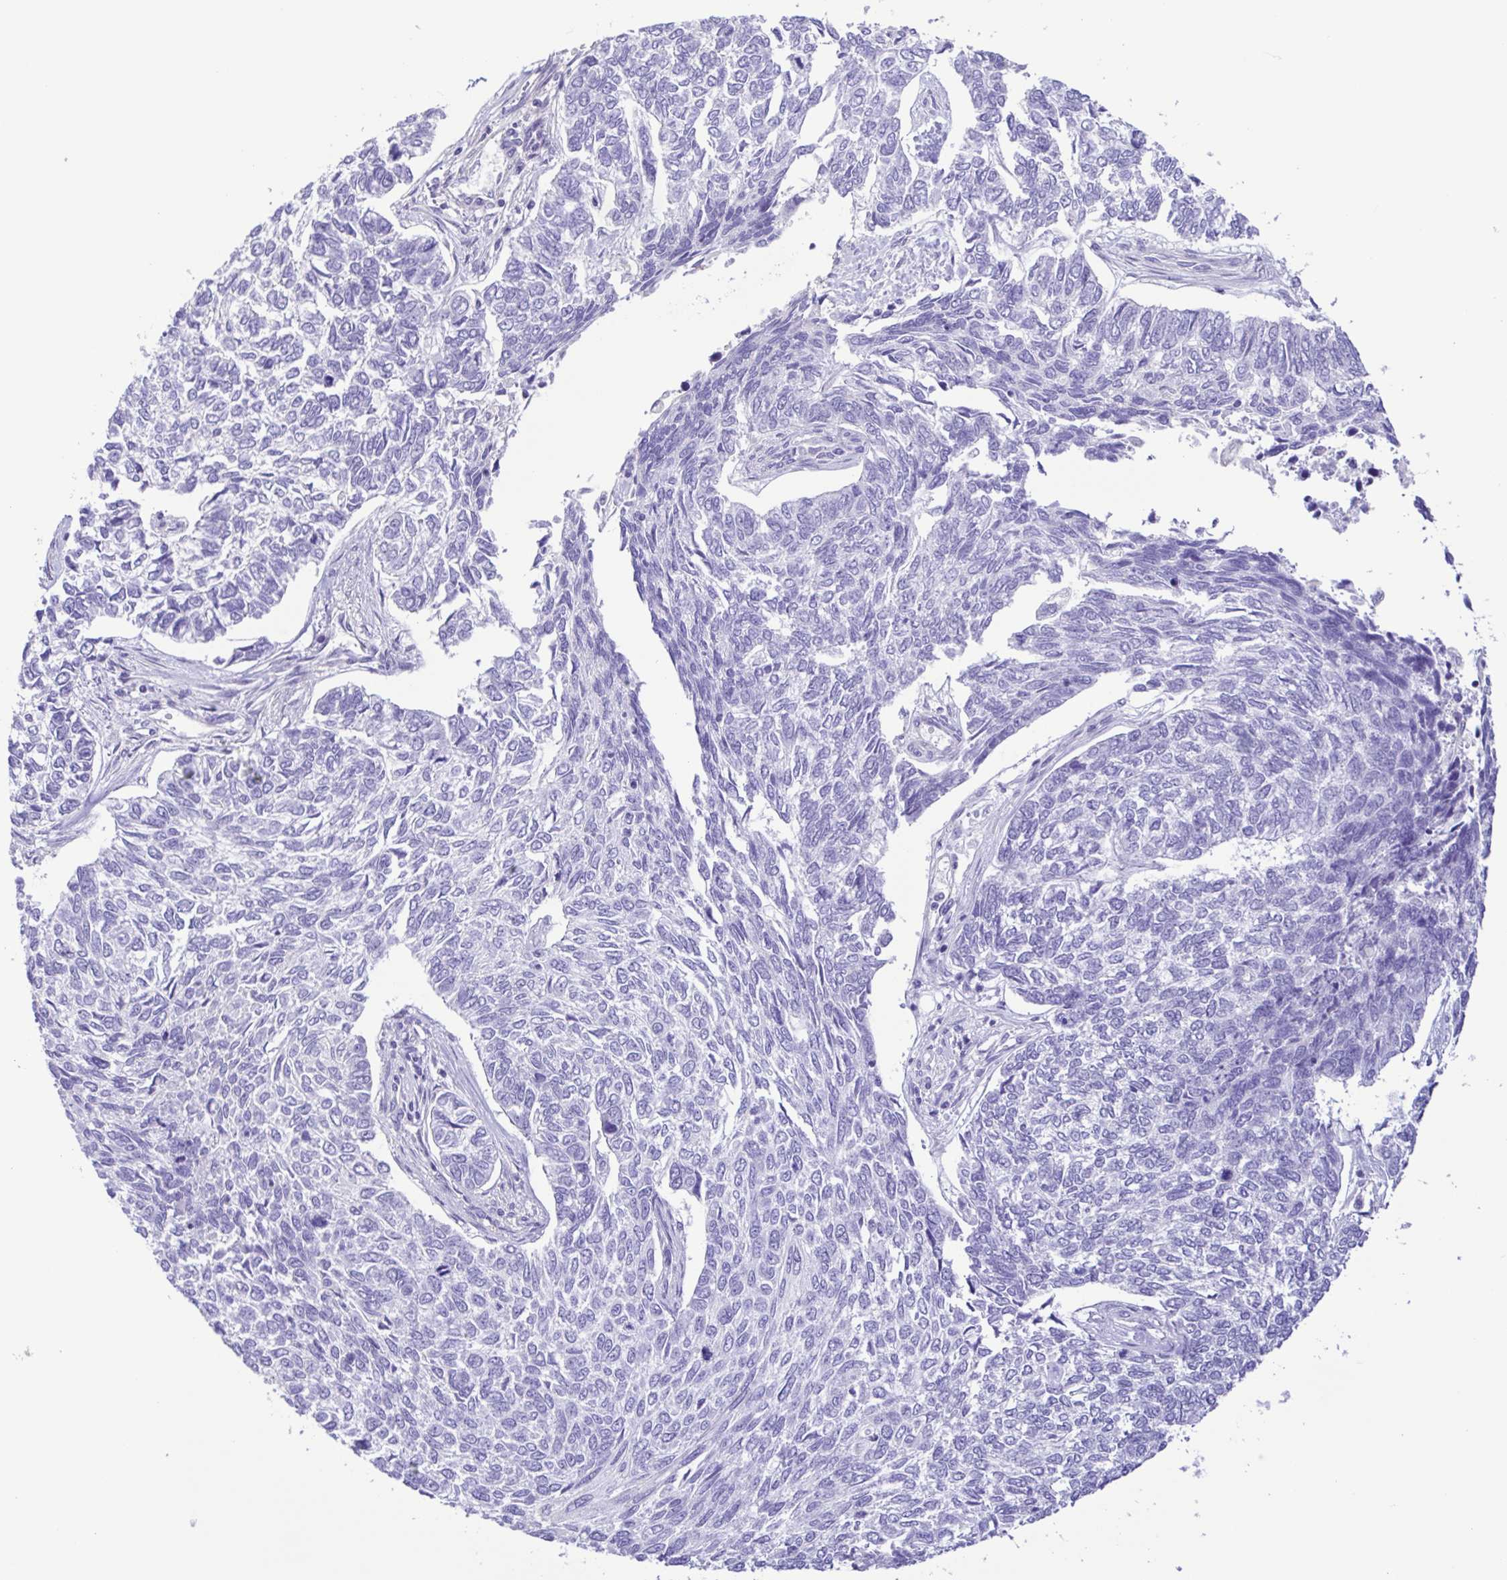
{"staining": {"intensity": "negative", "quantity": "none", "location": "none"}, "tissue": "skin cancer", "cell_type": "Tumor cells", "image_type": "cancer", "snomed": [{"axis": "morphology", "description": "Basal cell carcinoma"}, {"axis": "topography", "description": "Skin"}], "caption": "Immunohistochemistry histopathology image of skin cancer stained for a protein (brown), which shows no staining in tumor cells.", "gene": "CYP17A1", "patient": {"sex": "female", "age": 65}}